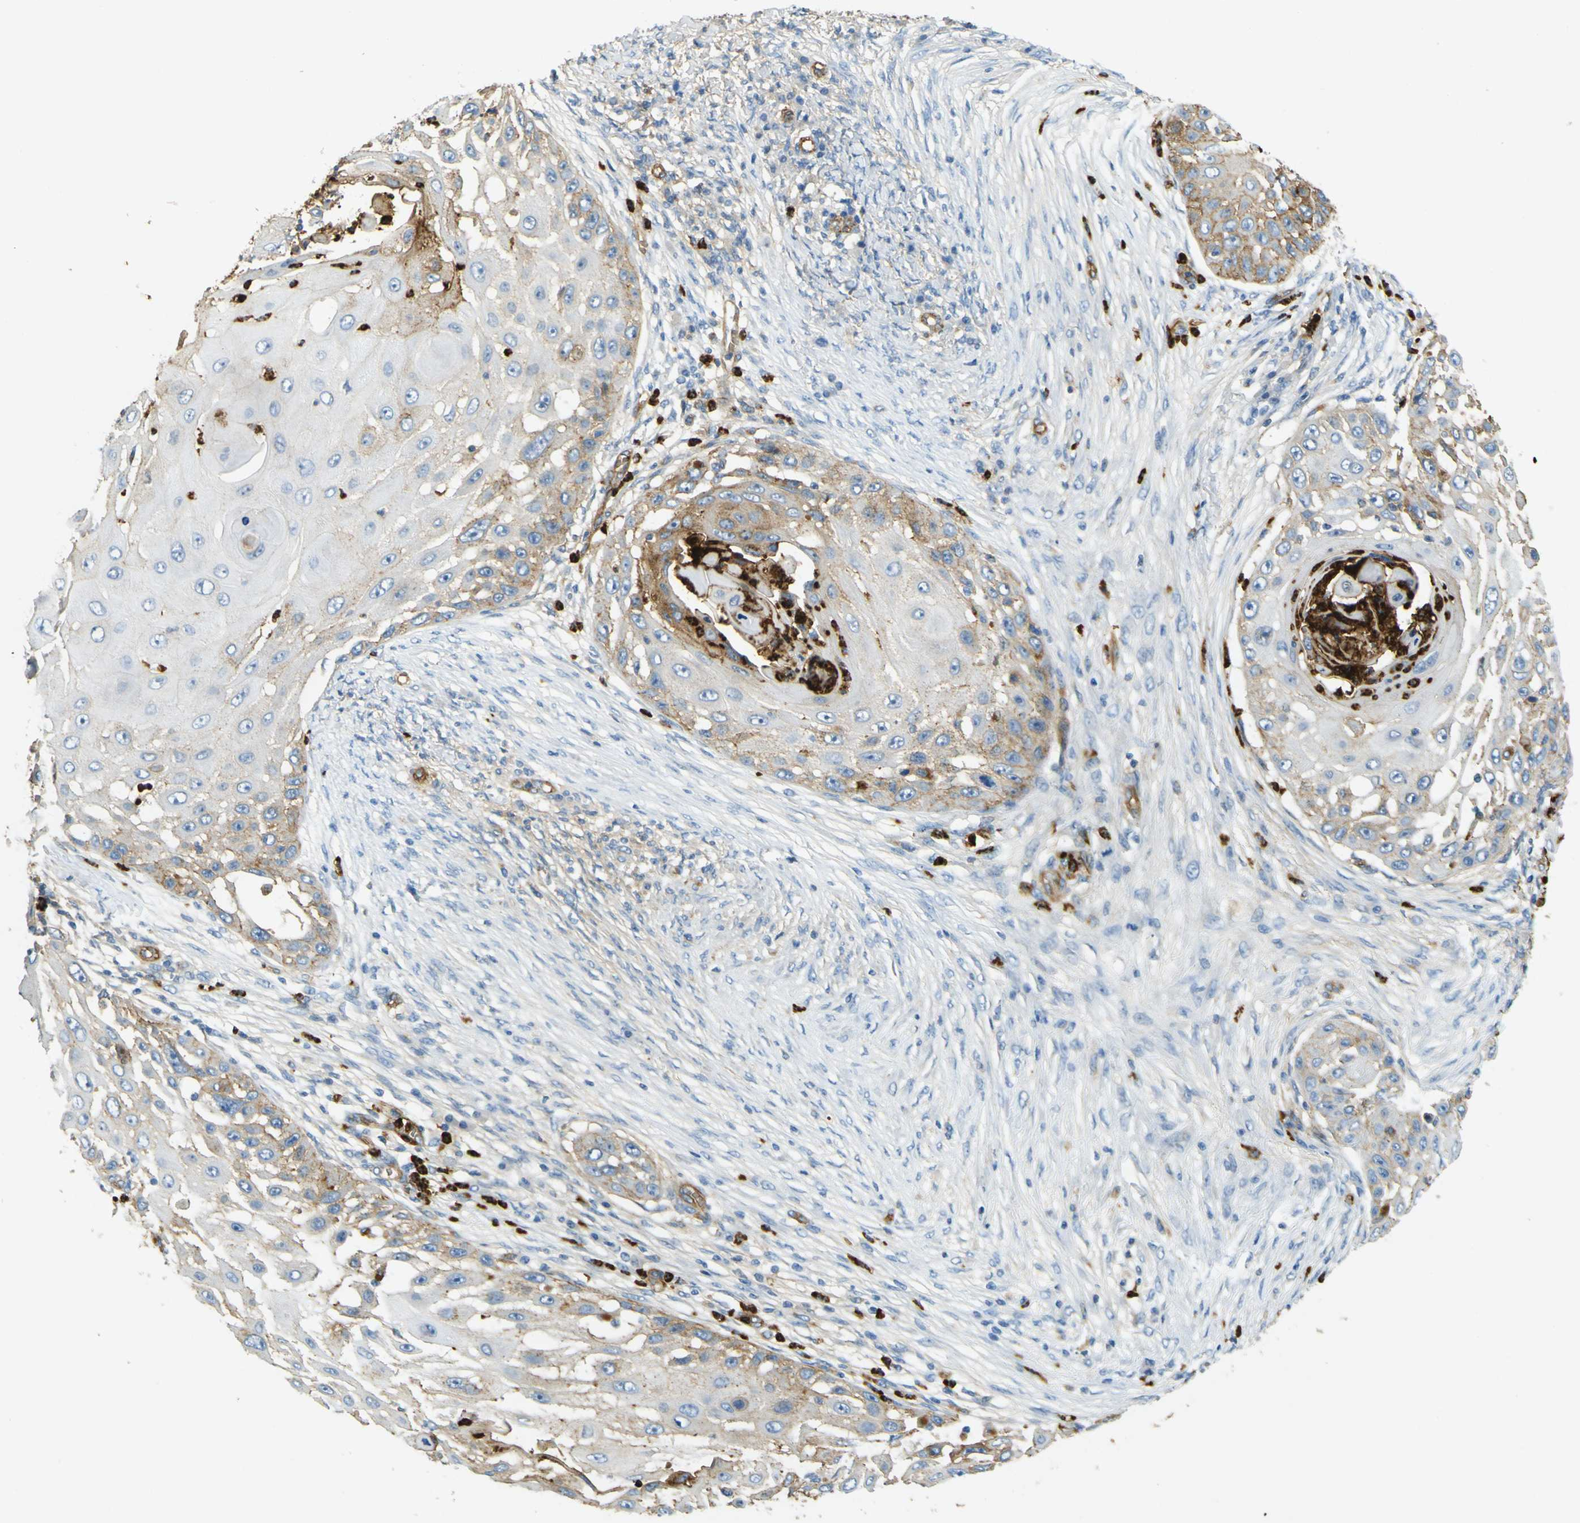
{"staining": {"intensity": "moderate", "quantity": "<25%", "location": "cytoplasmic/membranous"}, "tissue": "skin cancer", "cell_type": "Tumor cells", "image_type": "cancer", "snomed": [{"axis": "morphology", "description": "Squamous cell carcinoma, NOS"}, {"axis": "topography", "description": "Skin"}], "caption": "A photomicrograph of human skin cancer stained for a protein reveals moderate cytoplasmic/membranous brown staining in tumor cells.", "gene": "PLXDC1", "patient": {"sex": "female", "age": 44}}